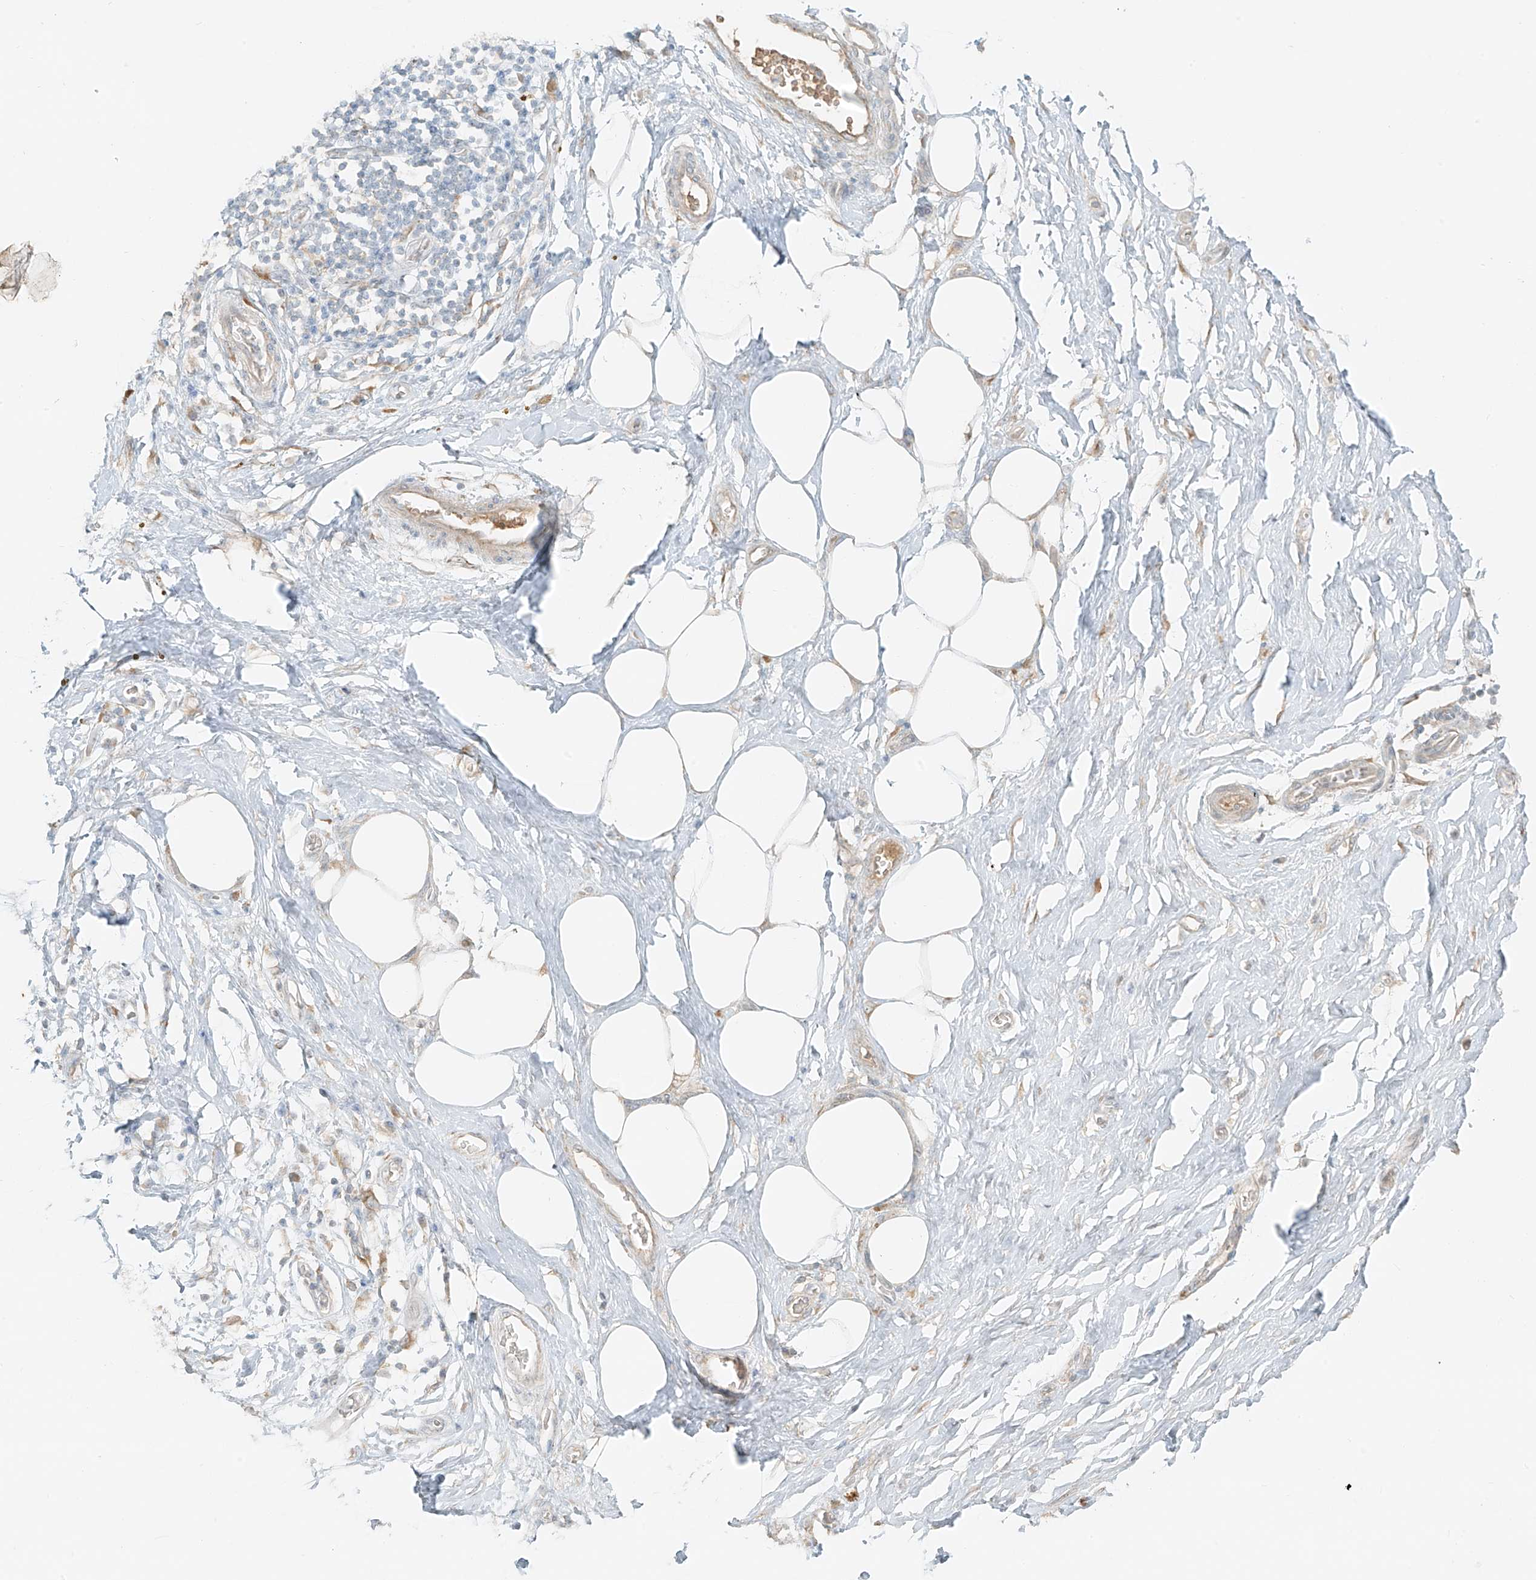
{"staining": {"intensity": "weak", "quantity": "25%-75%", "location": "cytoplasmic/membranous"}, "tissue": "adipose tissue", "cell_type": "Adipocytes", "image_type": "normal", "snomed": [{"axis": "morphology", "description": "Normal tissue, NOS"}, {"axis": "morphology", "description": "Adenocarcinoma, NOS"}, {"axis": "topography", "description": "Pancreas"}, {"axis": "topography", "description": "Peripheral nerve tissue"}], "caption": "Immunohistochemistry (IHC) of normal human adipose tissue demonstrates low levels of weak cytoplasmic/membranous expression in approximately 25%-75% of adipocytes.", "gene": "FSTL1", "patient": {"sex": "male", "age": 59}}